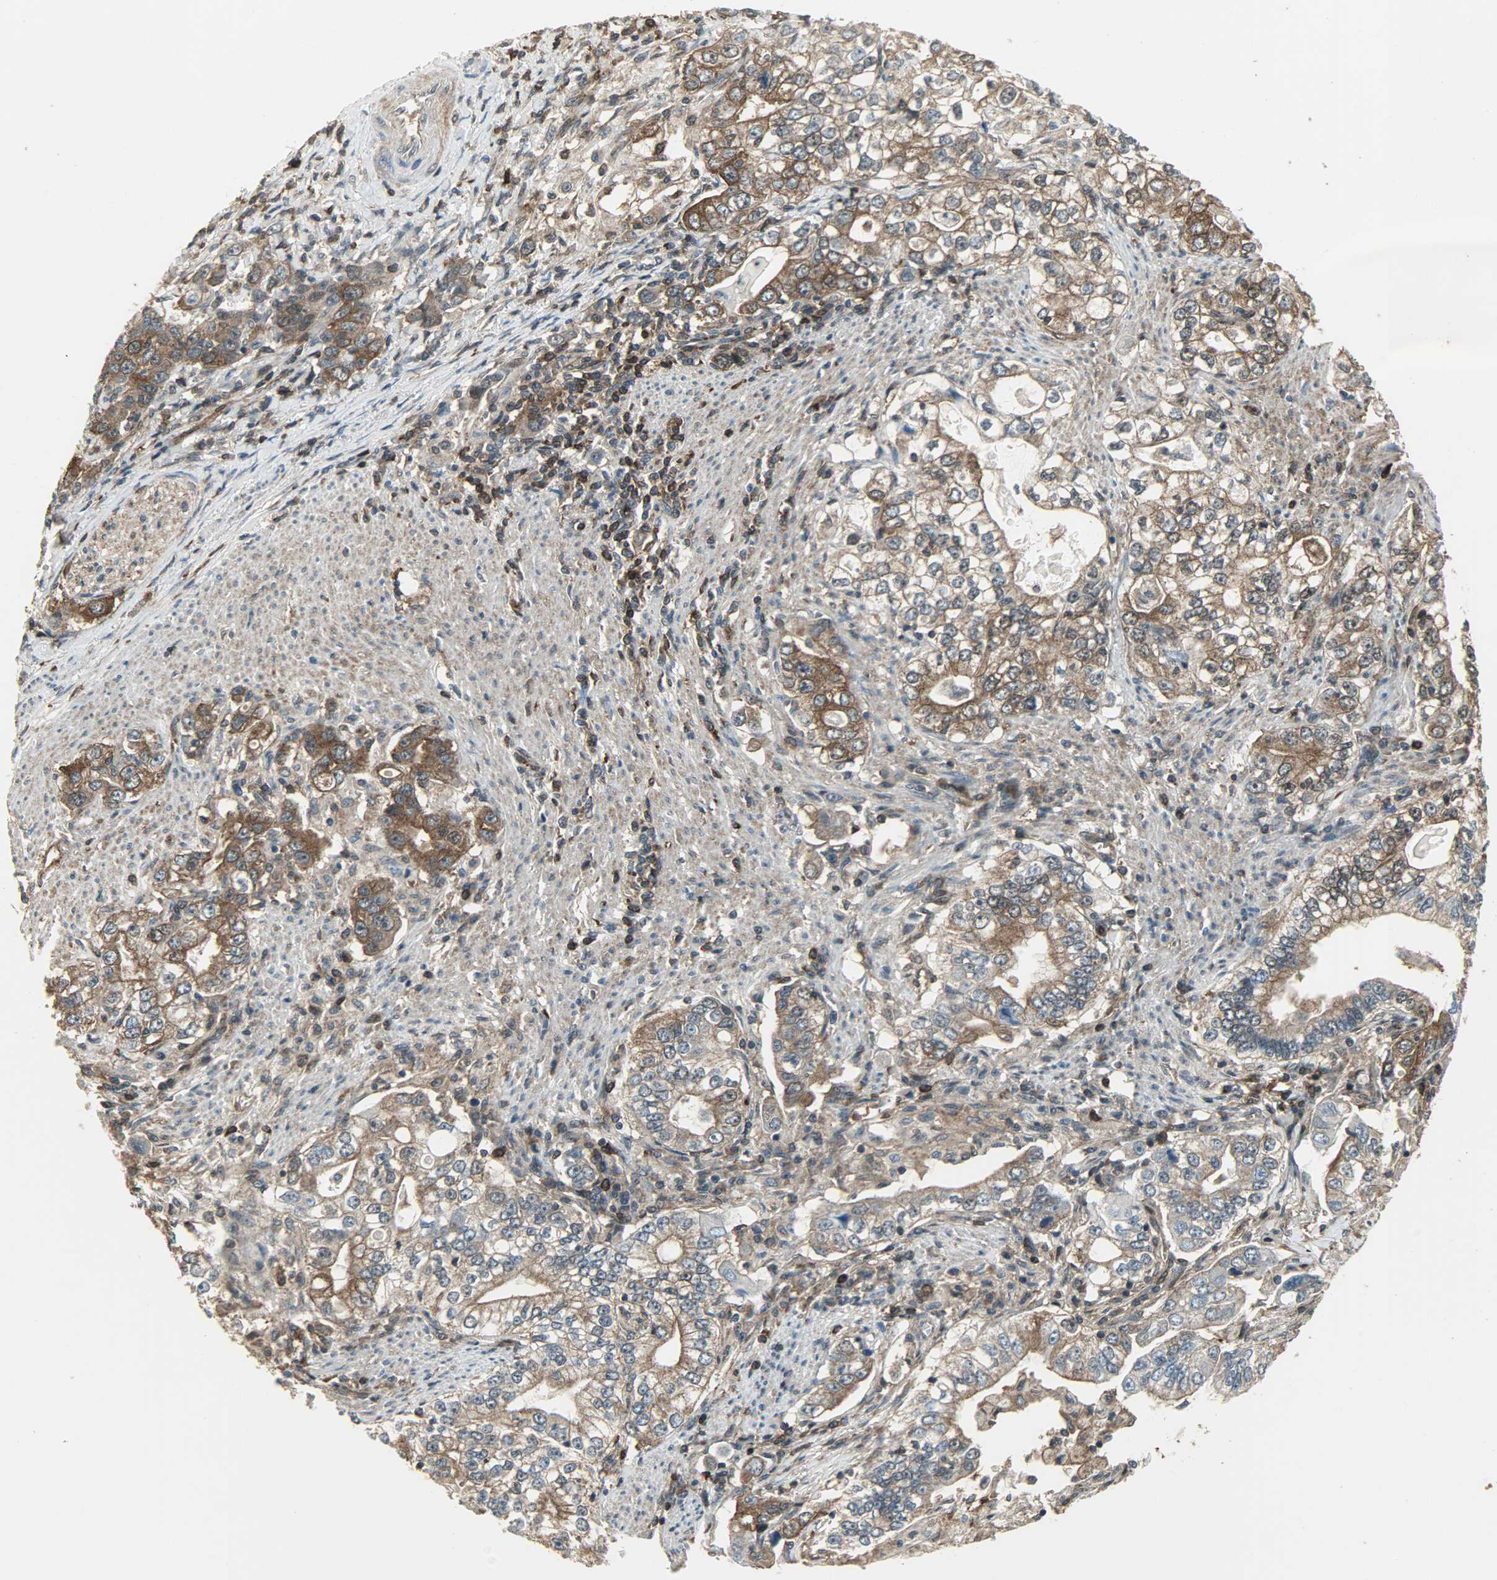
{"staining": {"intensity": "strong", "quantity": ">75%", "location": "cytoplasmic/membranous"}, "tissue": "stomach cancer", "cell_type": "Tumor cells", "image_type": "cancer", "snomed": [{"axis": "morphology", "description": "Adenocarcinoma, NOS"}, {"axis": "topography", "description": "Stomach, lower"}], "caption": "This is a histology image of immunohistochemistry staining of adenocarcinoma (stomach), which shows strong positivity in the cytoplasmic/membranous of tumor cells.", "gene": "LDHB", "patient": {"sex": "female", "age": 72}}